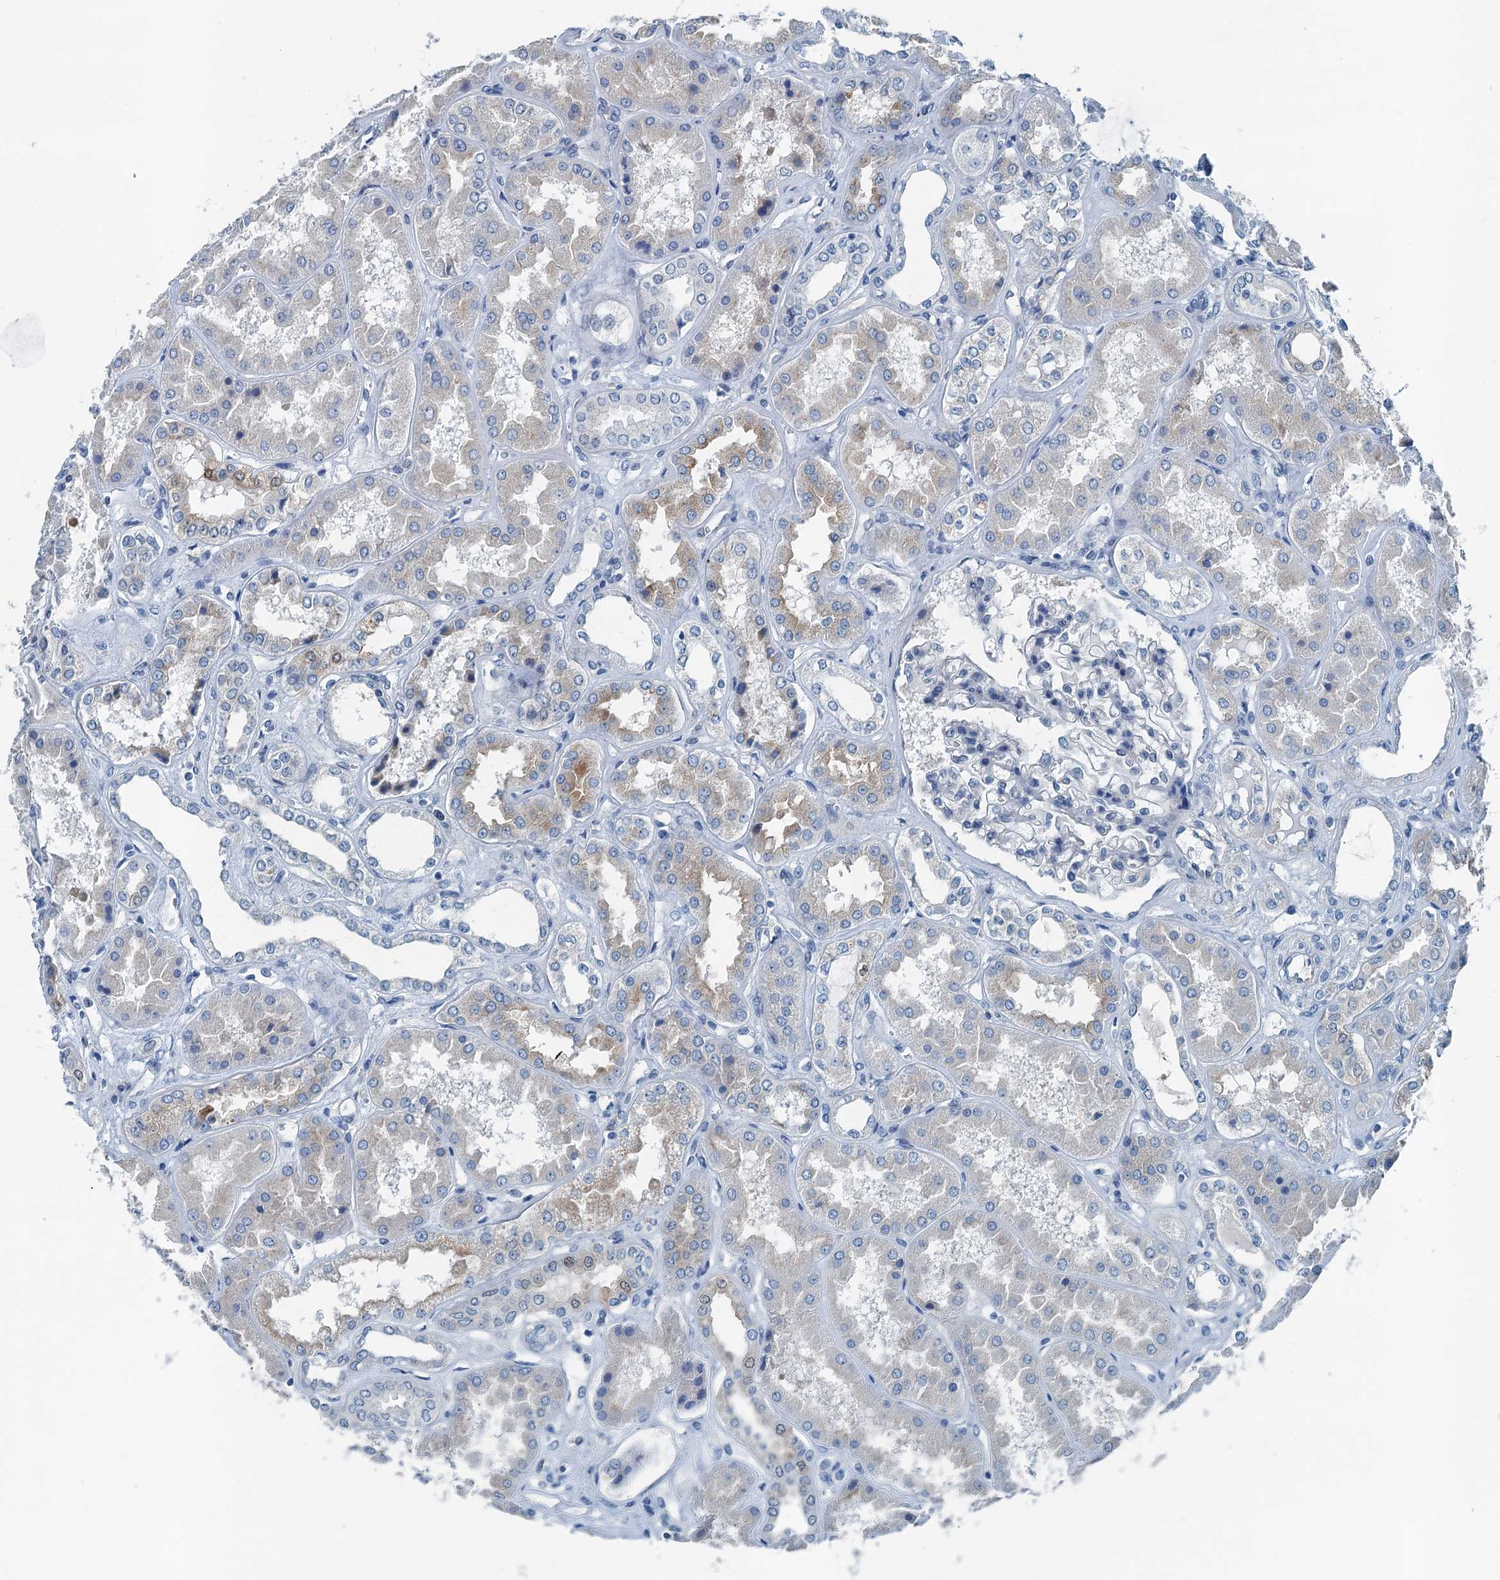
{"staining": {"intensity": "negative", "quantity": "none", "location": "none"}, "tissue": "kidney", "cell_type": "Cells in glomeruli", "image_type": "normal", "snomed": [{"axis": "morphology", "description": "Normal tissue, NOS"}, {"axis": "topography", "description": "Kidney"}], "caption": "This is an immunohistochemistry histopathology image of benign human kidney. There is no expression in cells in glomeruli.", "gene": "GFOD2", "patient": {"sex": "female", "age": 56}}